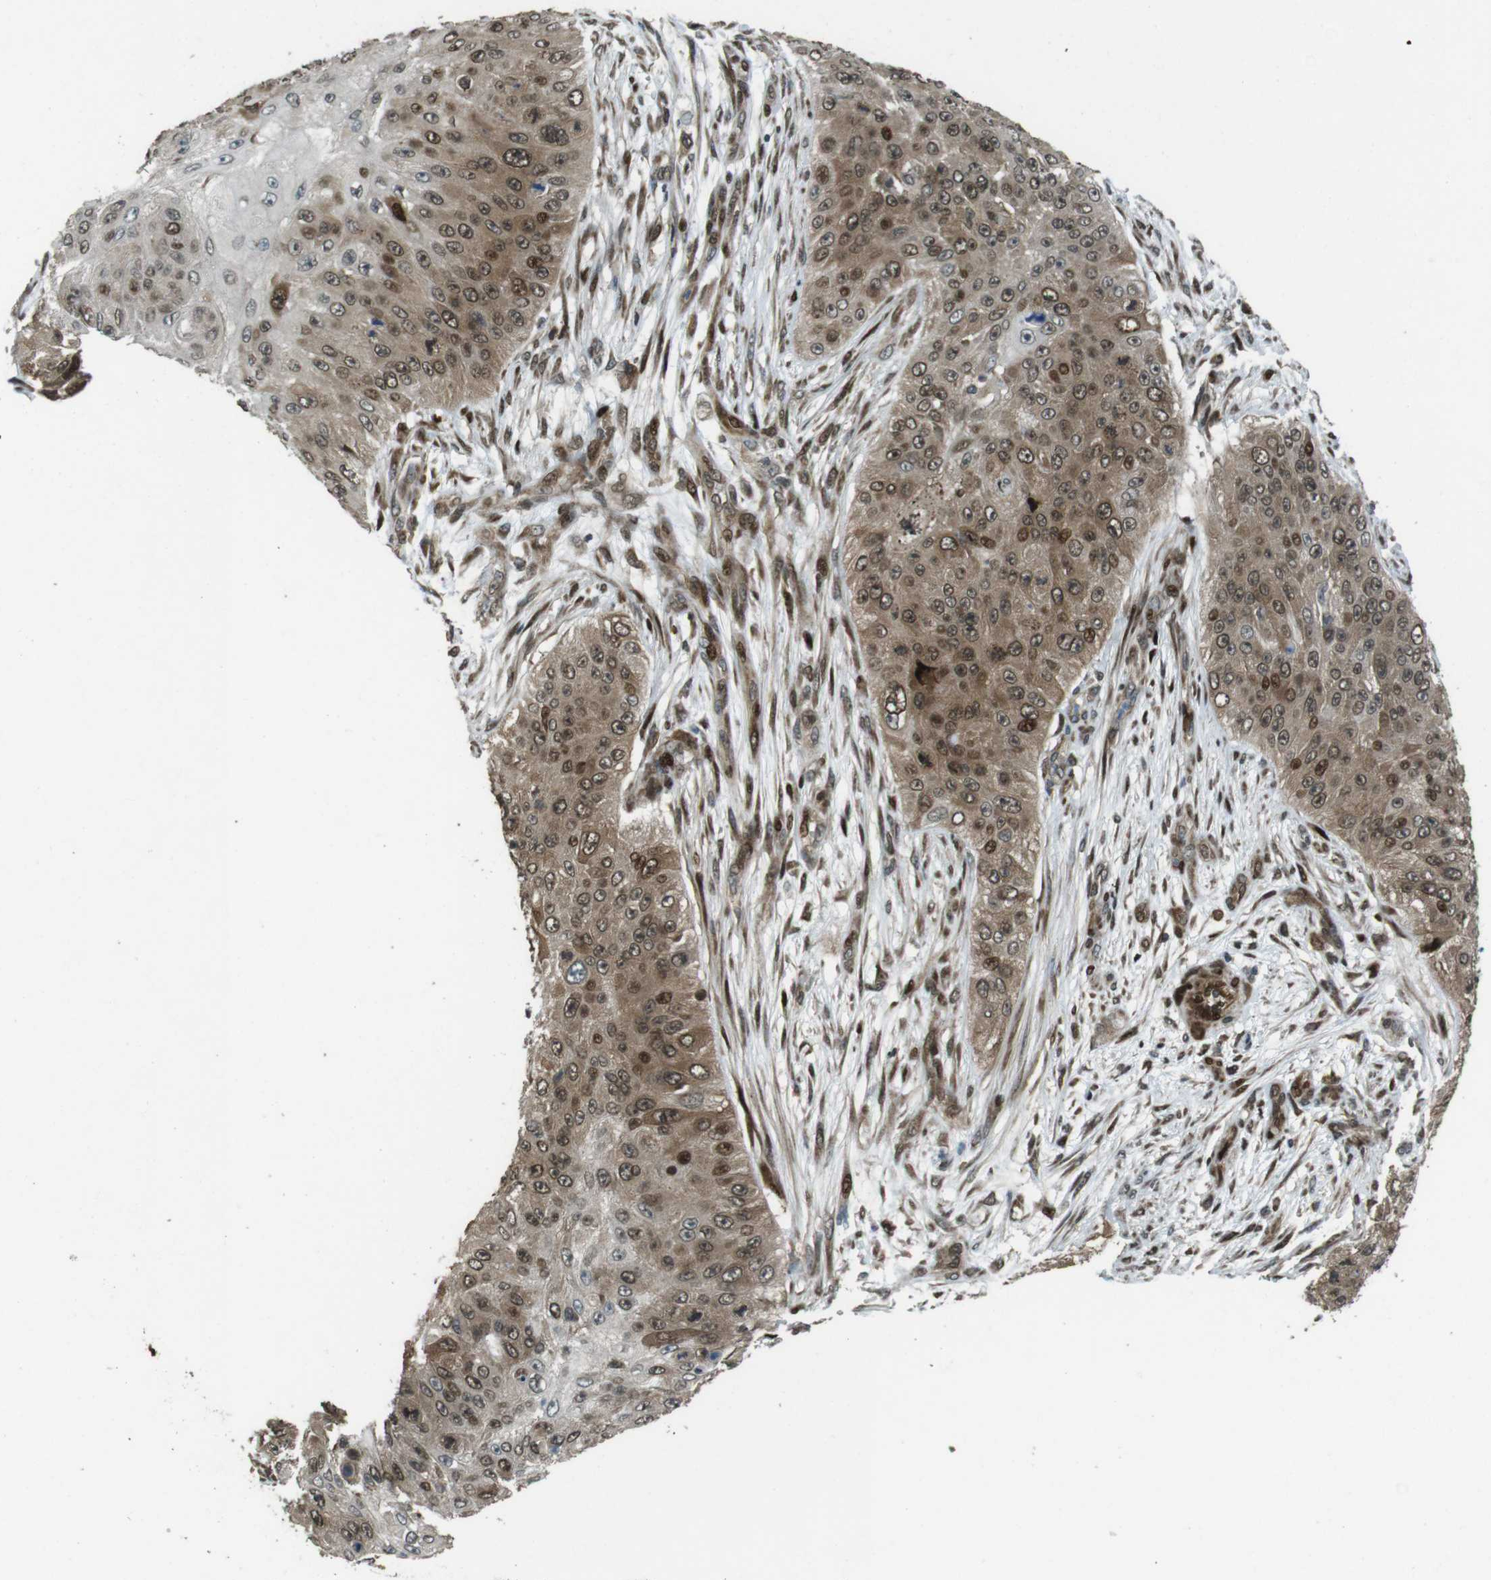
{"staining": {"intensity": "moderate", "quantity": "25%-75%", "location": "cytoplasmic/membranous,nuclear"}, "tissue": "skin cancer", "cell_type": "Tumor cells", "image_type": "cancer", "snomed": [{"axis": "morphology", "description": "Squamous cell carcinoma, NOS"}, {"axis": "topography", "description": "Skin"}], "caption": "Skin cancer (squamous cell carcinoma) was stained to show a protein in brown. There is medium levels of moderate cytoplasmic/membranous and nuclear staining in about 25%-75% of tumor cells. Using DAB (brown) and hematoxylin (blue) stains, captured at high magnification using brightfield microscopy.", "gene": "ZNF330", "patient": {"sex": "female", "age": 80}}